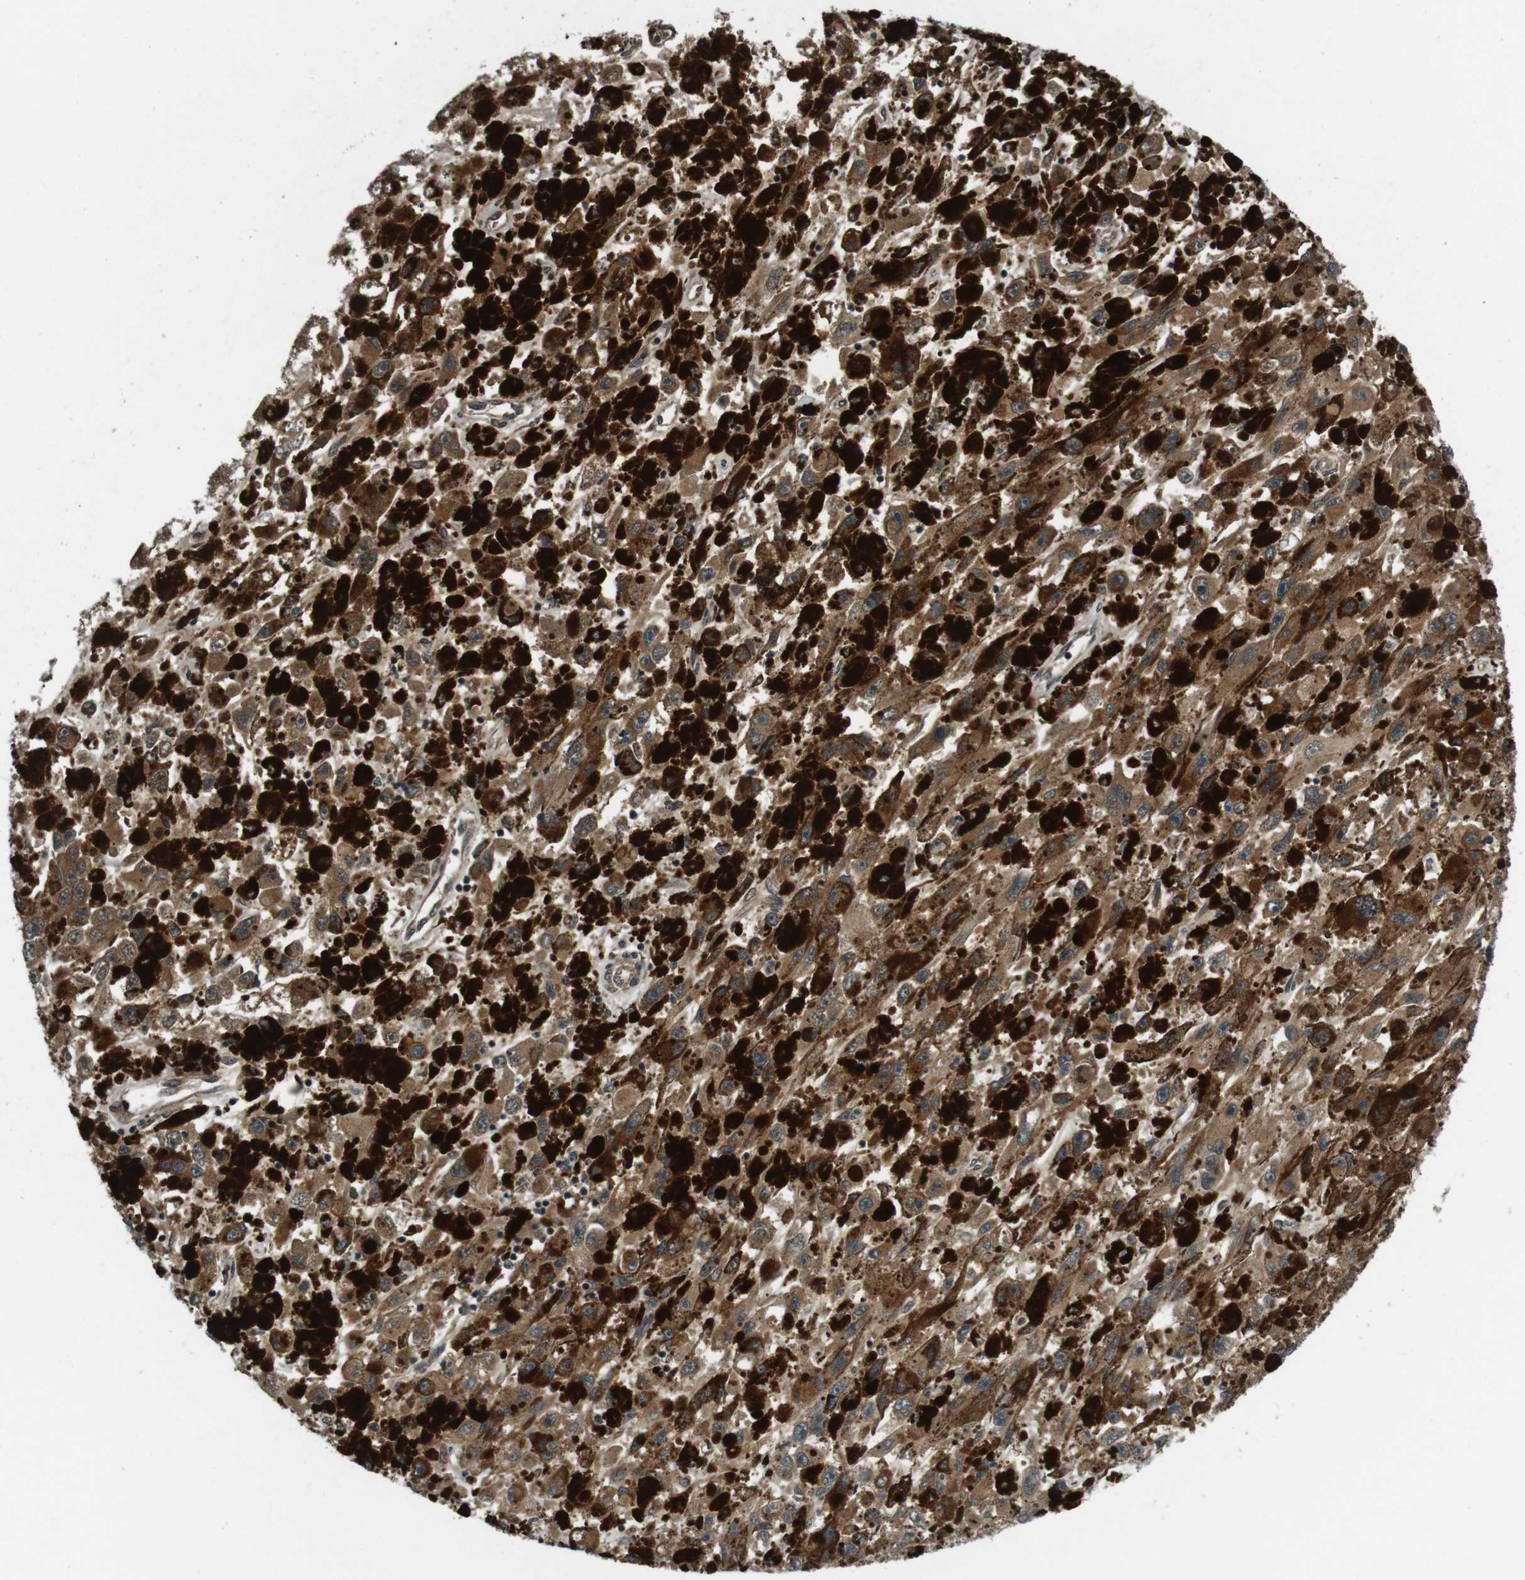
{"staining": {"intensity": "moderate", "quantity": ">75%", "location": "cytoplasmic/membranous"}, "tissue": "melanoma", "cell_type": "Tumor cells", "image_type": "cancer", "snomed": [{"axis": "morphology", "description": "Malignant melanoma, NOS"}, {"axis": "topography", "description": "Skin"}], "caption": "Human malignant melanoma stained with a brown dye shows moderate cytoplasmic/membranous positive expression in approximately >75% of tumor cells.", "gene": "LRP5", "patient": {"sex": "female", "age": 104}}